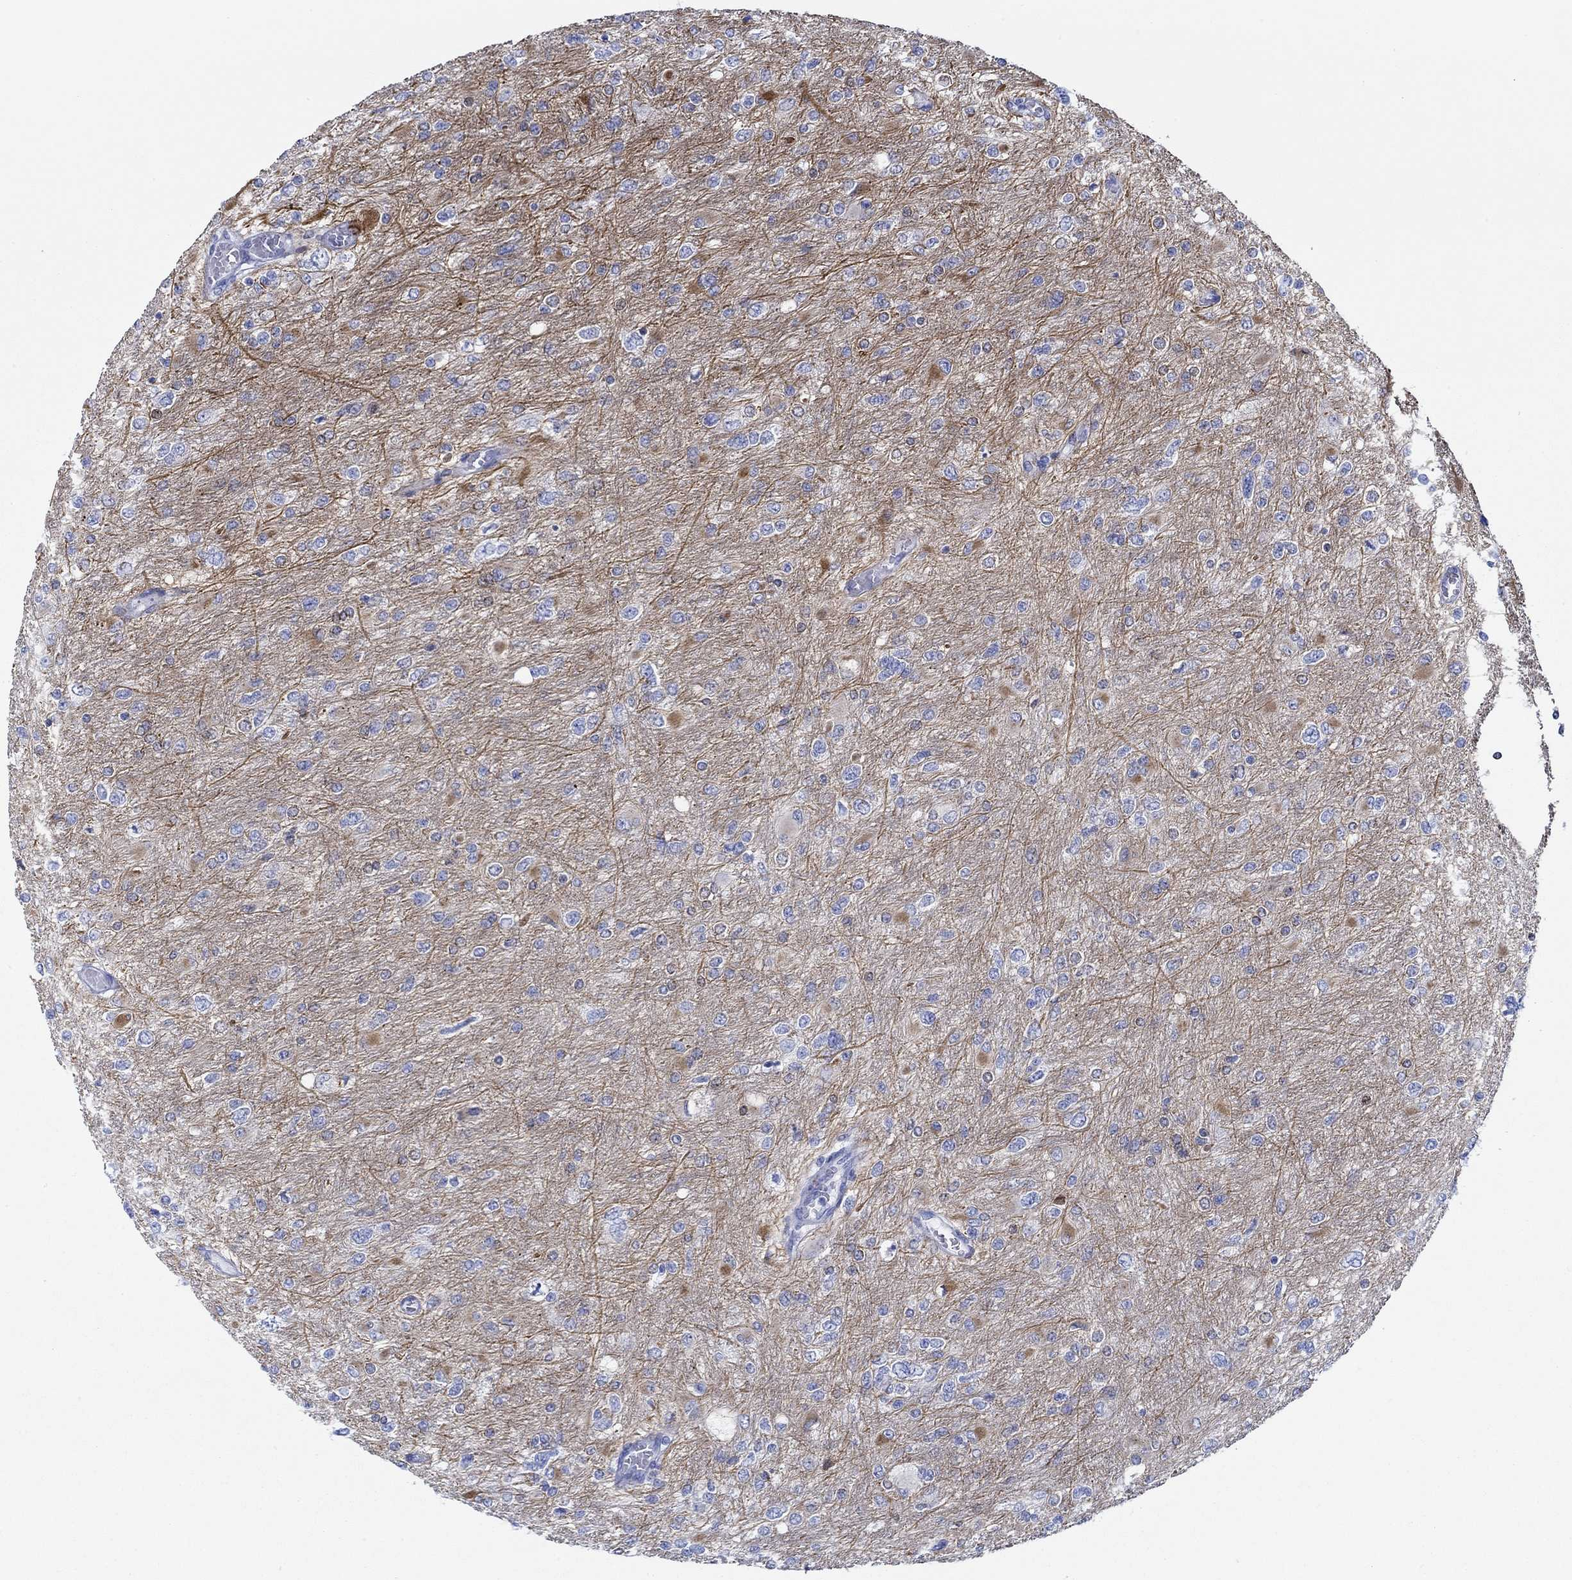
{"staining": {"intensity": "strong", "quantity": "25%-75%", "location": "cytoplasmic/membranous"}, "tissue": "glioma", "cell_type": "Tumor cells", "image_type": "cancer", "snomed": [{"axis": "morphology", "description": "Glioma, malignant, High grade"}, {"axis": "topography", "description": "Cerebral cortex"}], "caption": "Immunohistochemical staining of high-grade glioma (malignant) exhibits high levels of strong cytoplasmic/membranous staining in about 25%-75% of tumor cells.", "gene": "IGFBP6", "patient": {"sex": "female", "age": 36}}